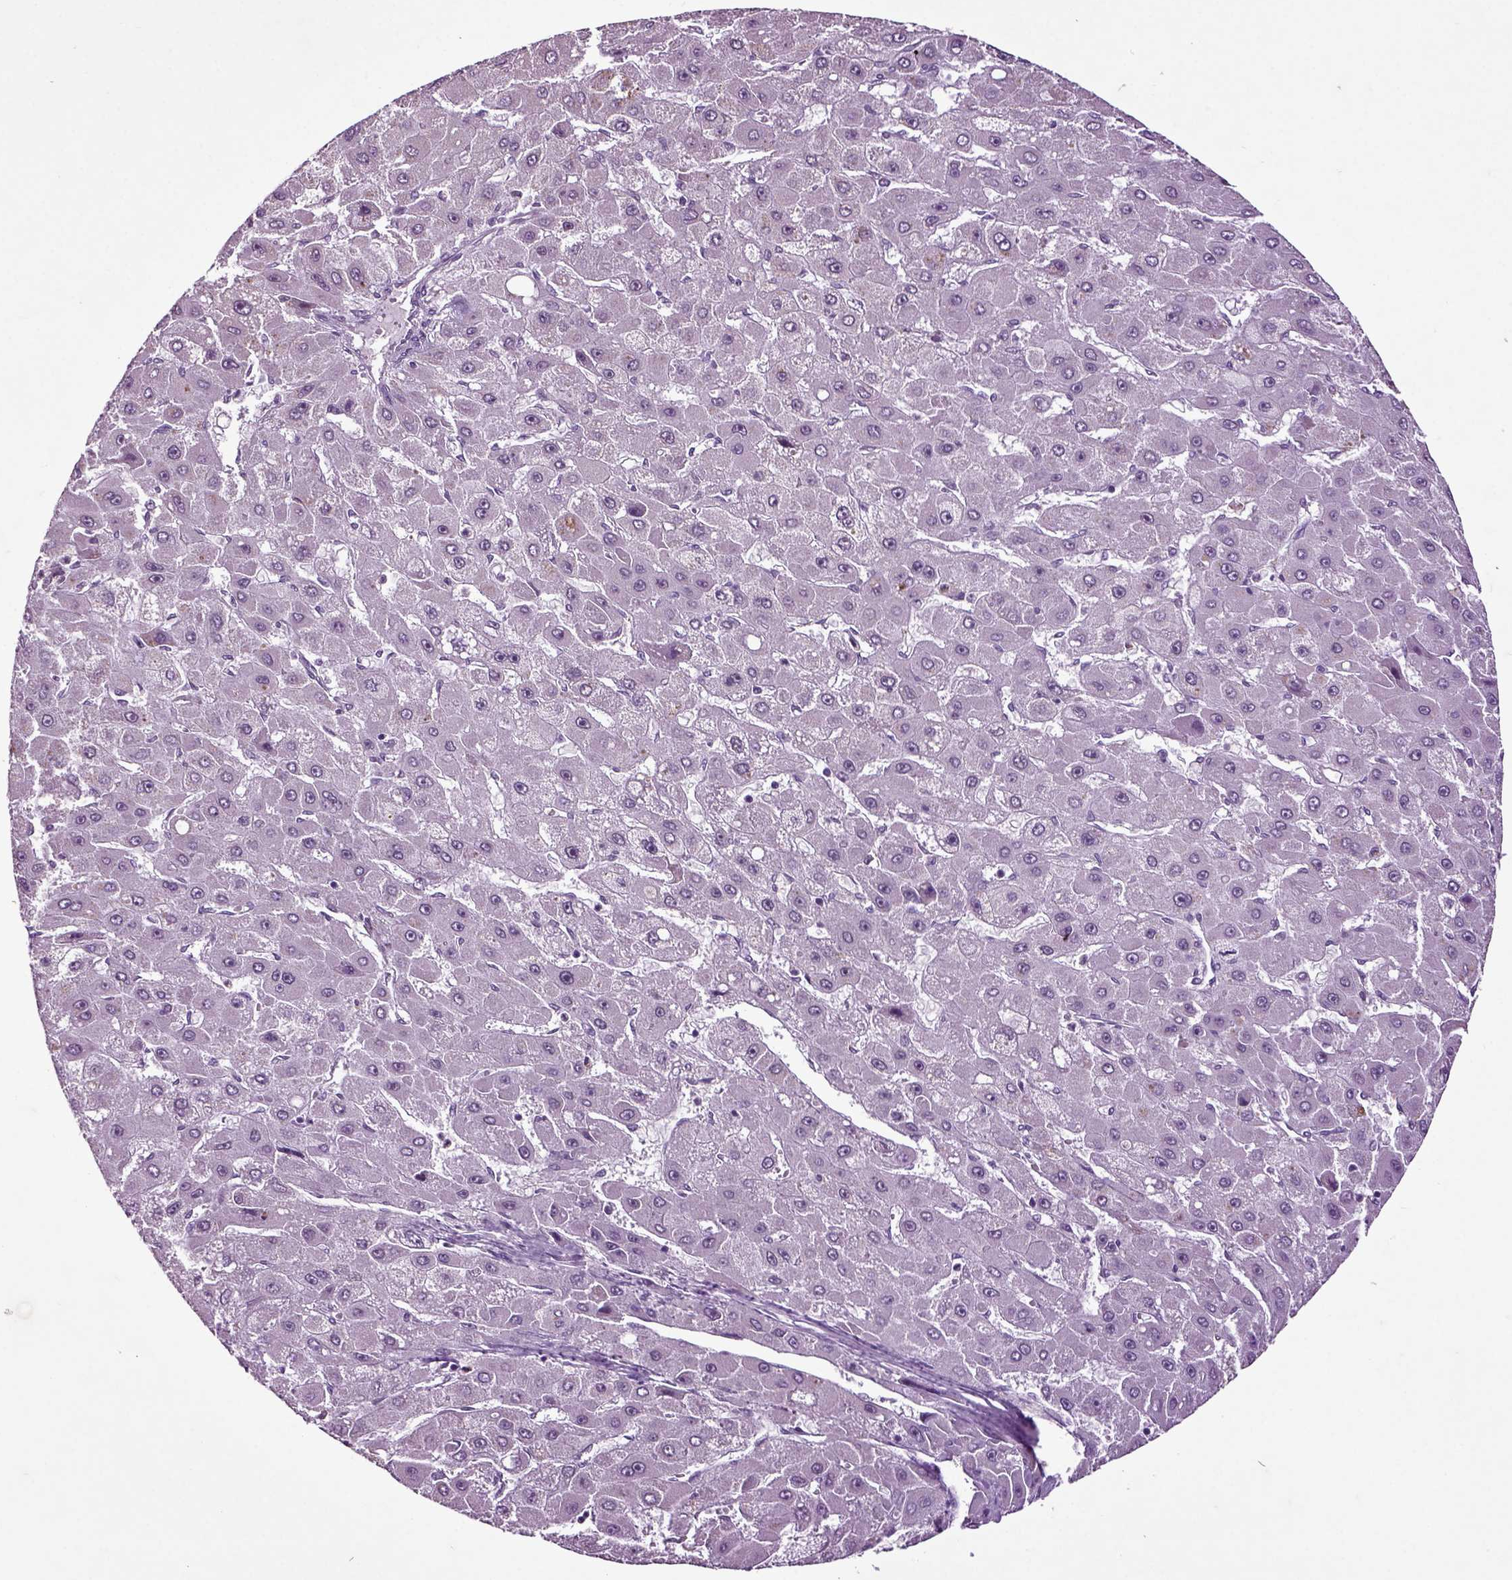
{"staining": {"intensity": "negative", "quantity": "none", "location": "none"}, "tissue": "liver cancer", "cell_type": "Tumor cells", "image_type": "cancer", "snomed": [{"axis": "morphology", "description": "Carcinoma, Hepatocellular, NOS"}, {"axis": "topography", "description": "Liver"}], "caption": "Immunohistochemistry of human liver hepatocellular carcinoma demonstrates no expression in tumor cells.", "gene": "CRHR1", "patient": {"sex": "female", "age": 25}}